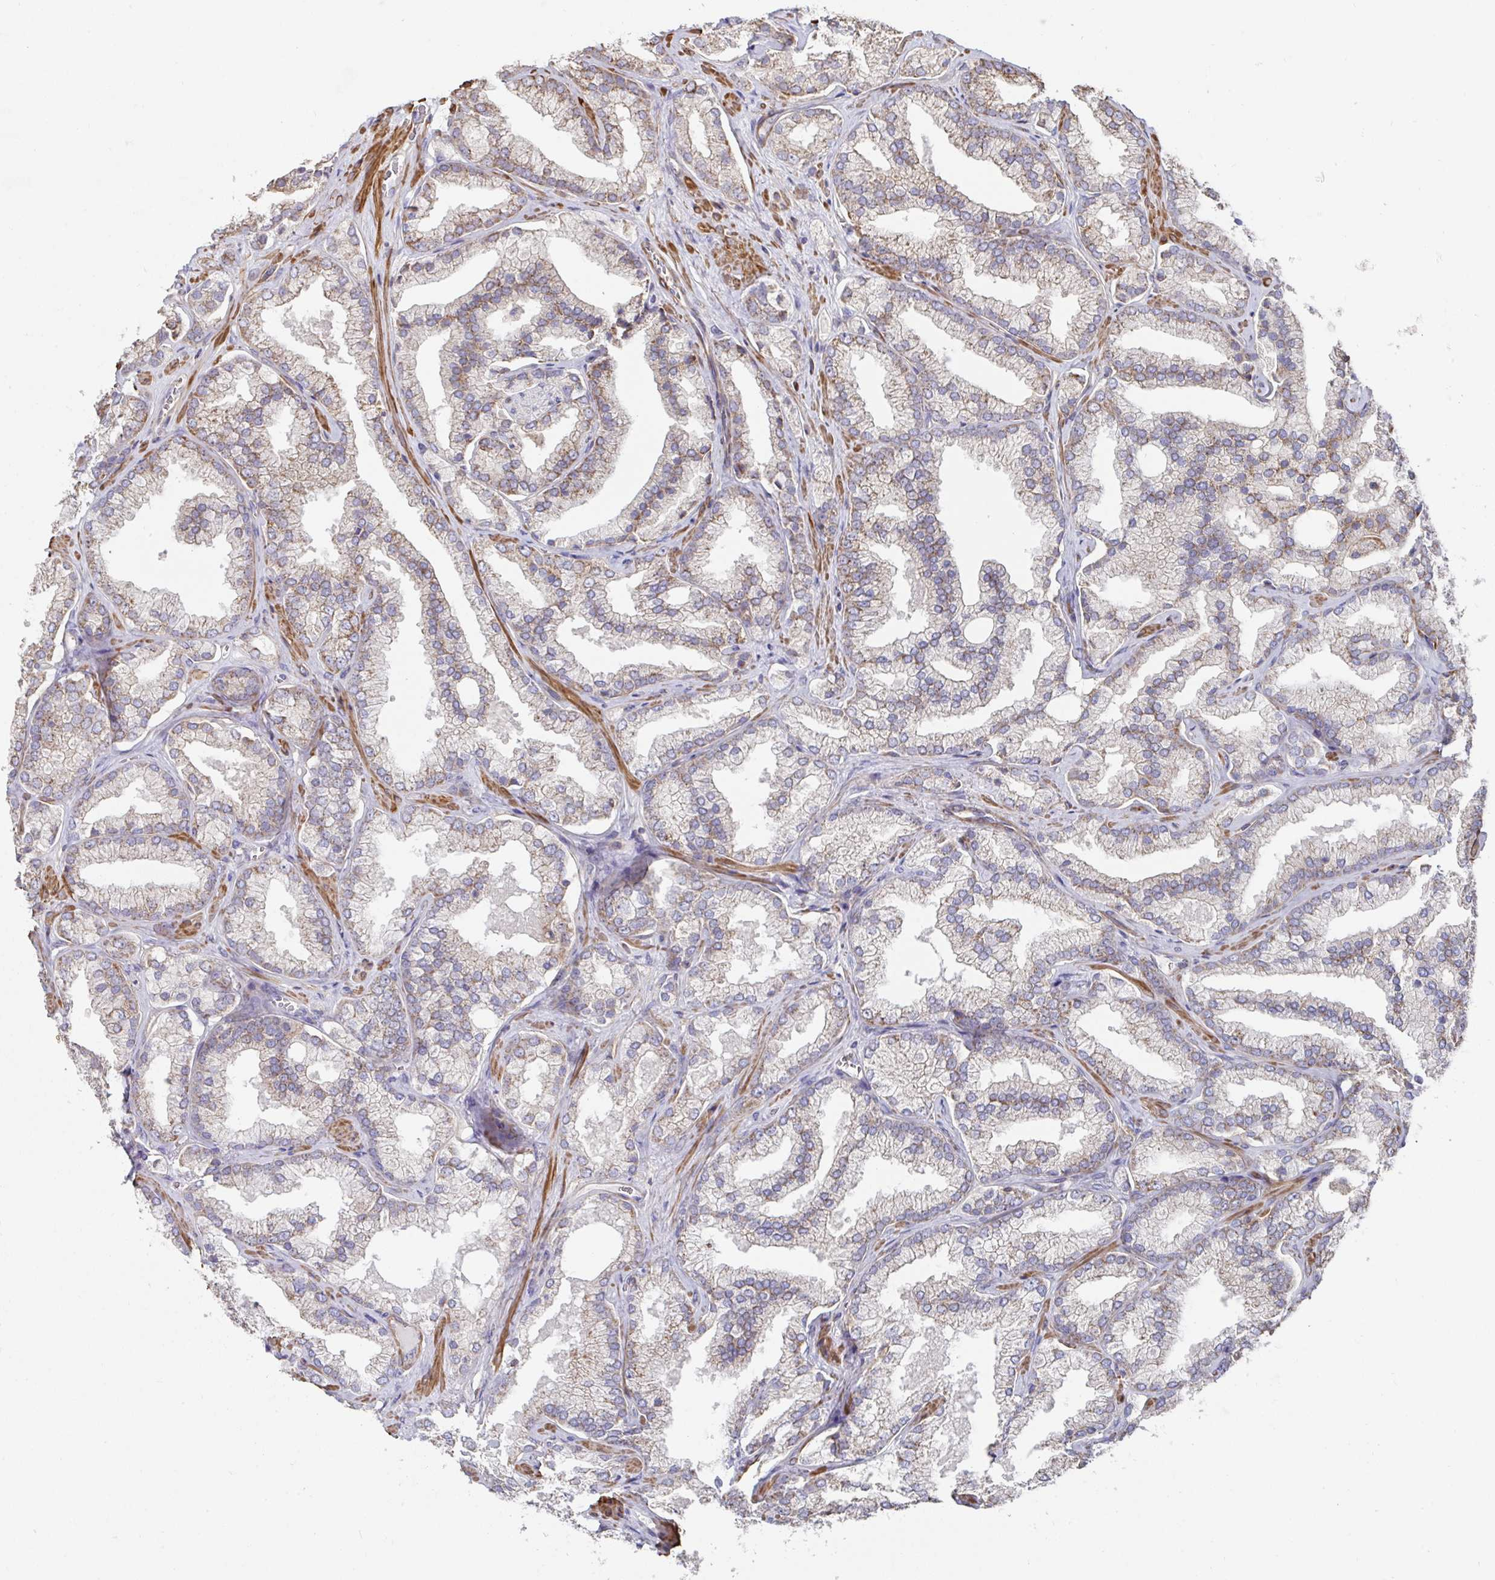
{"staining": {"intensity": "moderate", "quantity": "25%-75%", "location": "cytoplasmic/membranous"}, "tissue": "prostate cancer", "cell_type": "Tumor cells", "image_type": "cancer", "snomed": [{"axis": "morphology", "description": "Adenocarcinoma, High grade"}, {"axis": "topography", "description": "Prostate"}], "caption": "Tumor cells reveal medium levels of moderate cytoplasmic/membranous positivity in approximately 25%-75% of cells in prostate cancer (adenocarcinoma (high-grade)).", "gene": "DZANK1", "patient": {"sex": "male", "age": 68}}